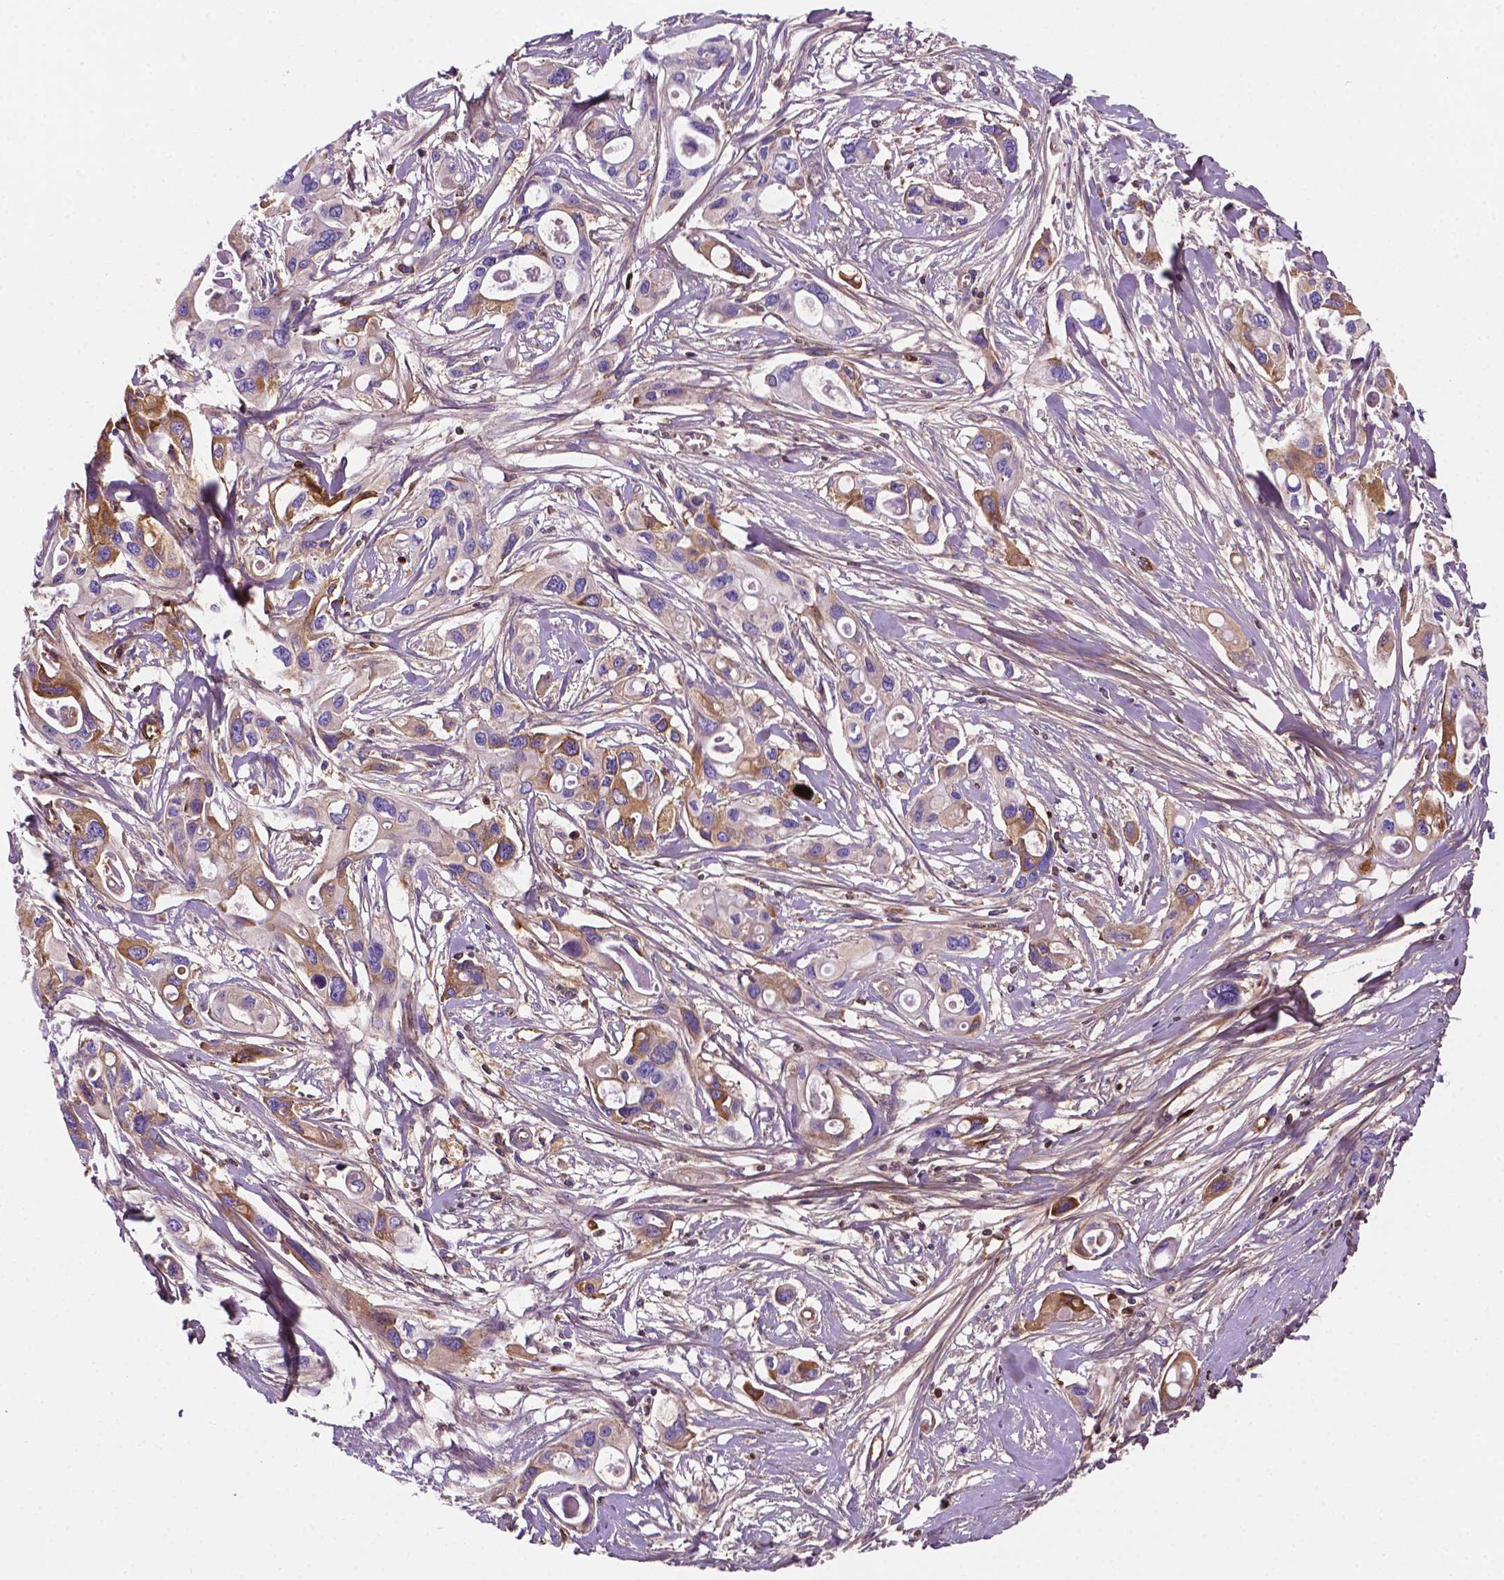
{"staining": {"intensity": "moderate", "quantity": "<25%", "location": "cytoplasmic/membranous"}, "tissue": "pancreatic cancer", "cell_type": "Tumor cells", "image_type": "cancer", "snomed": [{"axis": "morphology", "description": "Adenocarcinoma, NOS"}, {"axis": "topography", "description": "Pancreas"}], "caption": "Immunohistochemistry (IHC) photomicrograph of human pancreatic cancer stained for a protein (brown), which demonstrates low levels of moderate cytoplasmic/membranous expression in about <25% of tumor cells.", "gene": "DCN", "patient": {"sex": "male", "age": 60}}